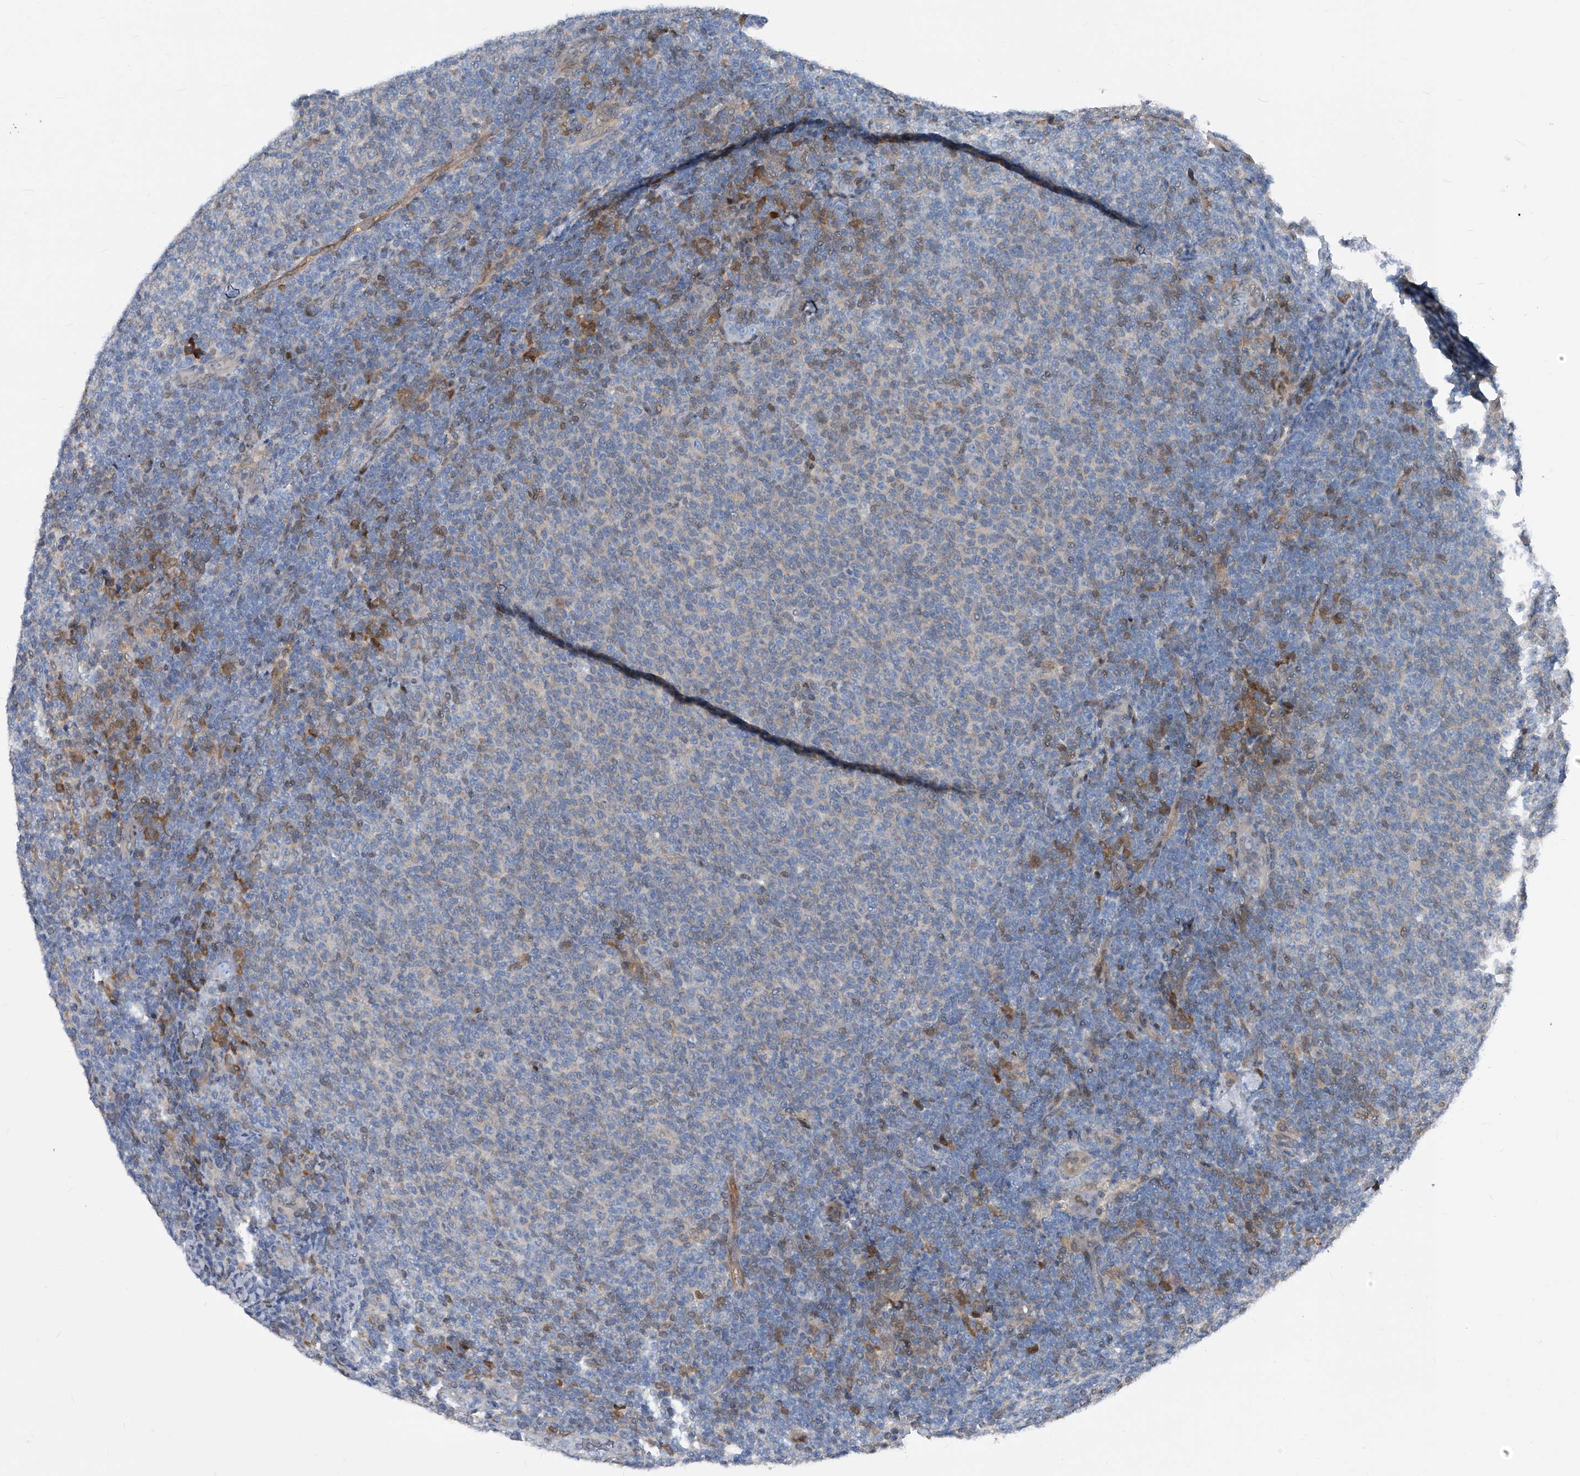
{"staining": {"intensity": "negative", "quantity": "none", "location": "none"}, "tissue": "lymphoma", "cell_type": "Tumor cells", "image_type": "cancer", "snomed": [{"axis": "morphology", "description": "Malignant lymphoma, non-Hodgkin's type, Low grade"}, {"axis": "topography", "description": "Lymph node"}], "caption": "DAB (3,3'-diaminobenzidine) immunohistochemical staining of human malignant lymphoma, non-Hodgkin's type (low-grade) displays no significant expression in tumor cells. (Immunohistochemistry (ihc), brightfield microscopy, high magnification).", "gene": "MAP2K6", "patient": {"sex": "male", "age": 66}}